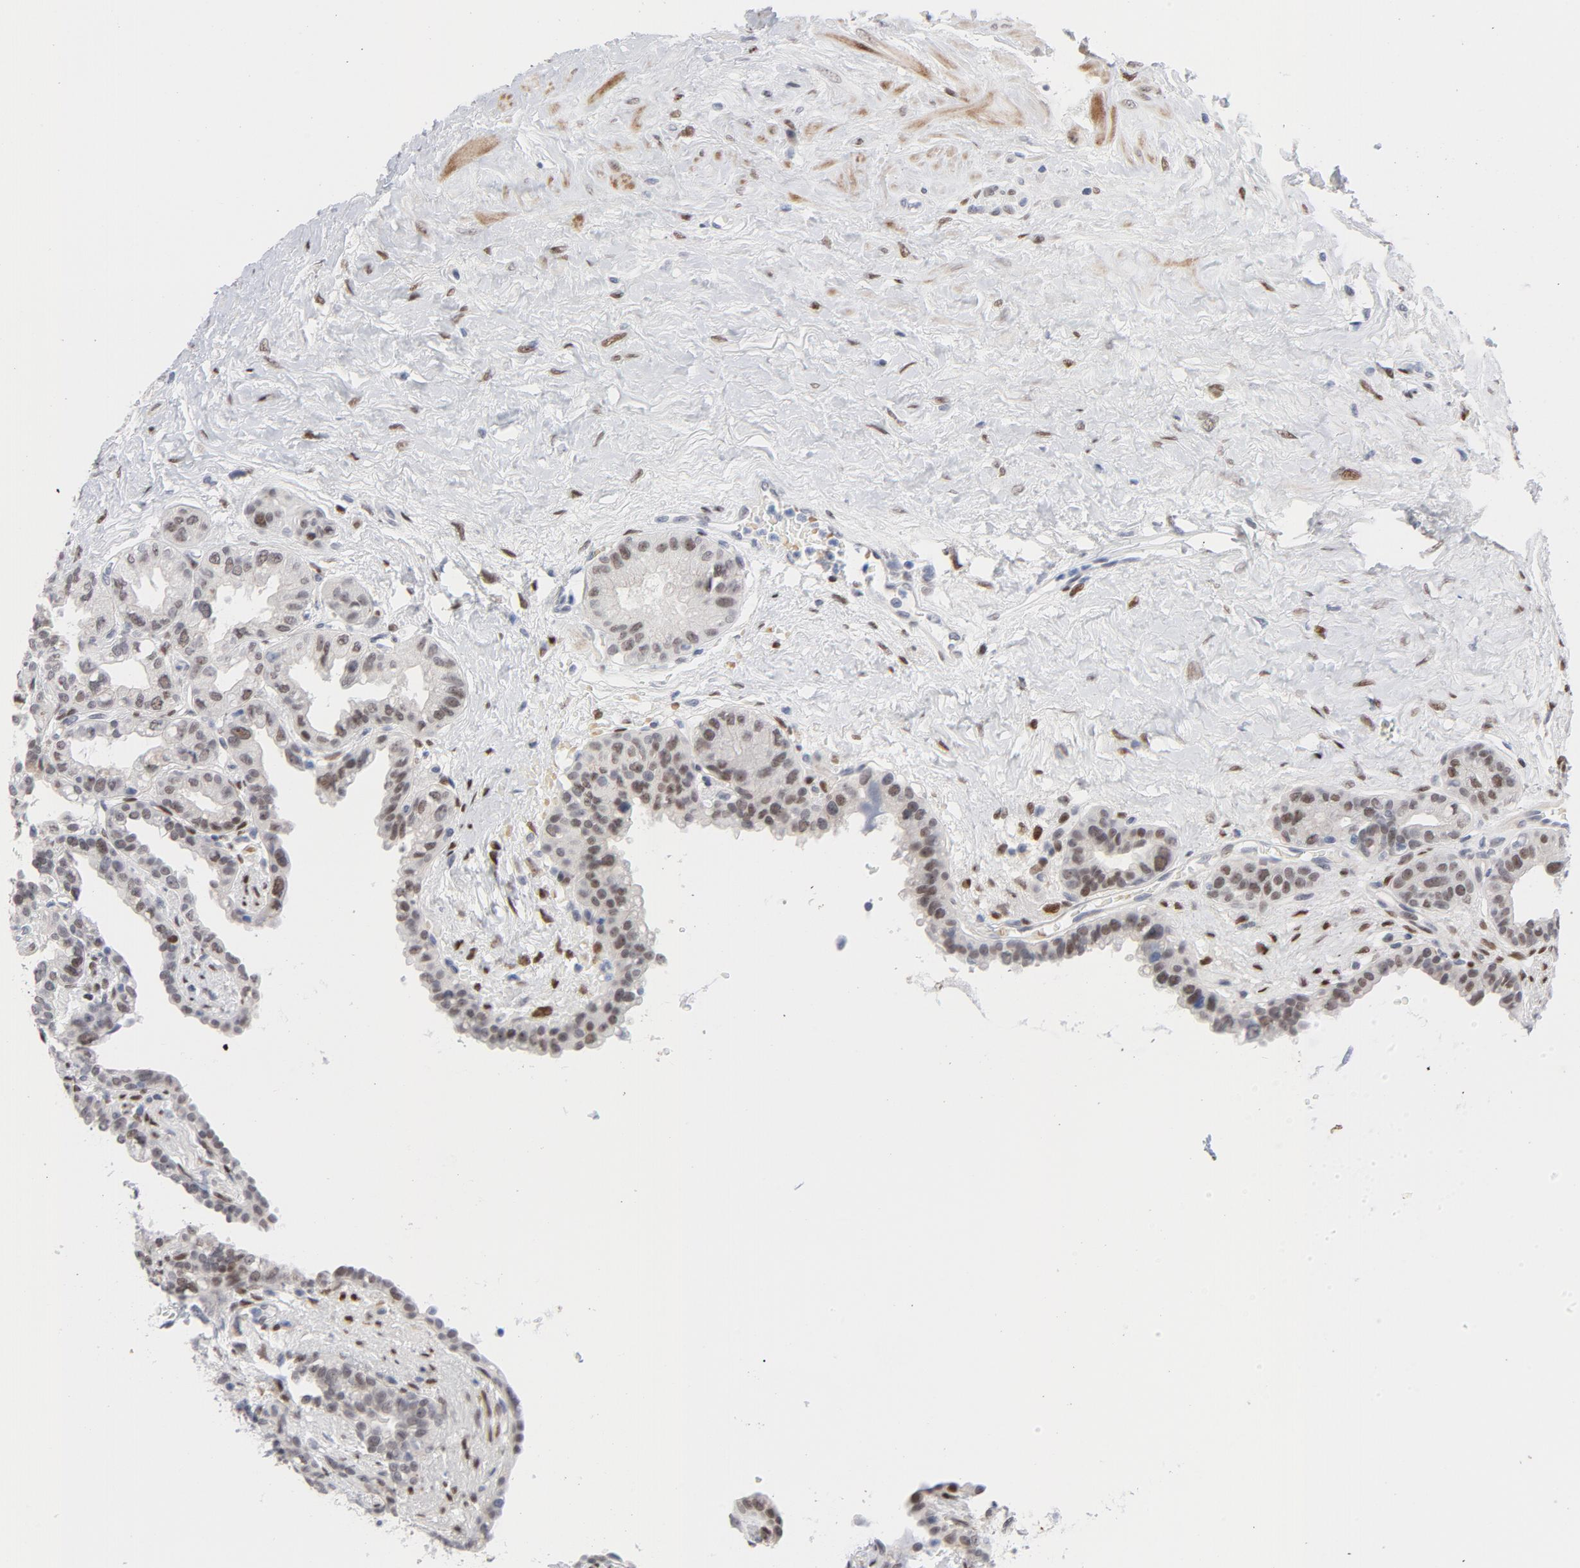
{"staining": {"intensity": "weak", "quantity": "<25%", "location": "nuclear"}, "tissue": "seminal vesicle", "cell_type": "Glandular cells", "image_type": "normal", "snomed": [{"axis": "morphology", "description": "Normal tissue, NOS"}, {"axis": "topography", "description": "Seminal veicle"}], "caption": "Immunohistochemistry (IHC) image of normal human seminal vesicle stained for a protein (brown), which demonstrates no positivity in glandular cells. The staining was performed using DAB (3,3'-diaminobenzidine) to visualize the protein expression in brown, while the nuclei were stained in blue with hematoxylin (Magnification: 20x).", "gene": "NFIC", "patient": {"sex": "male", "age": 61}}